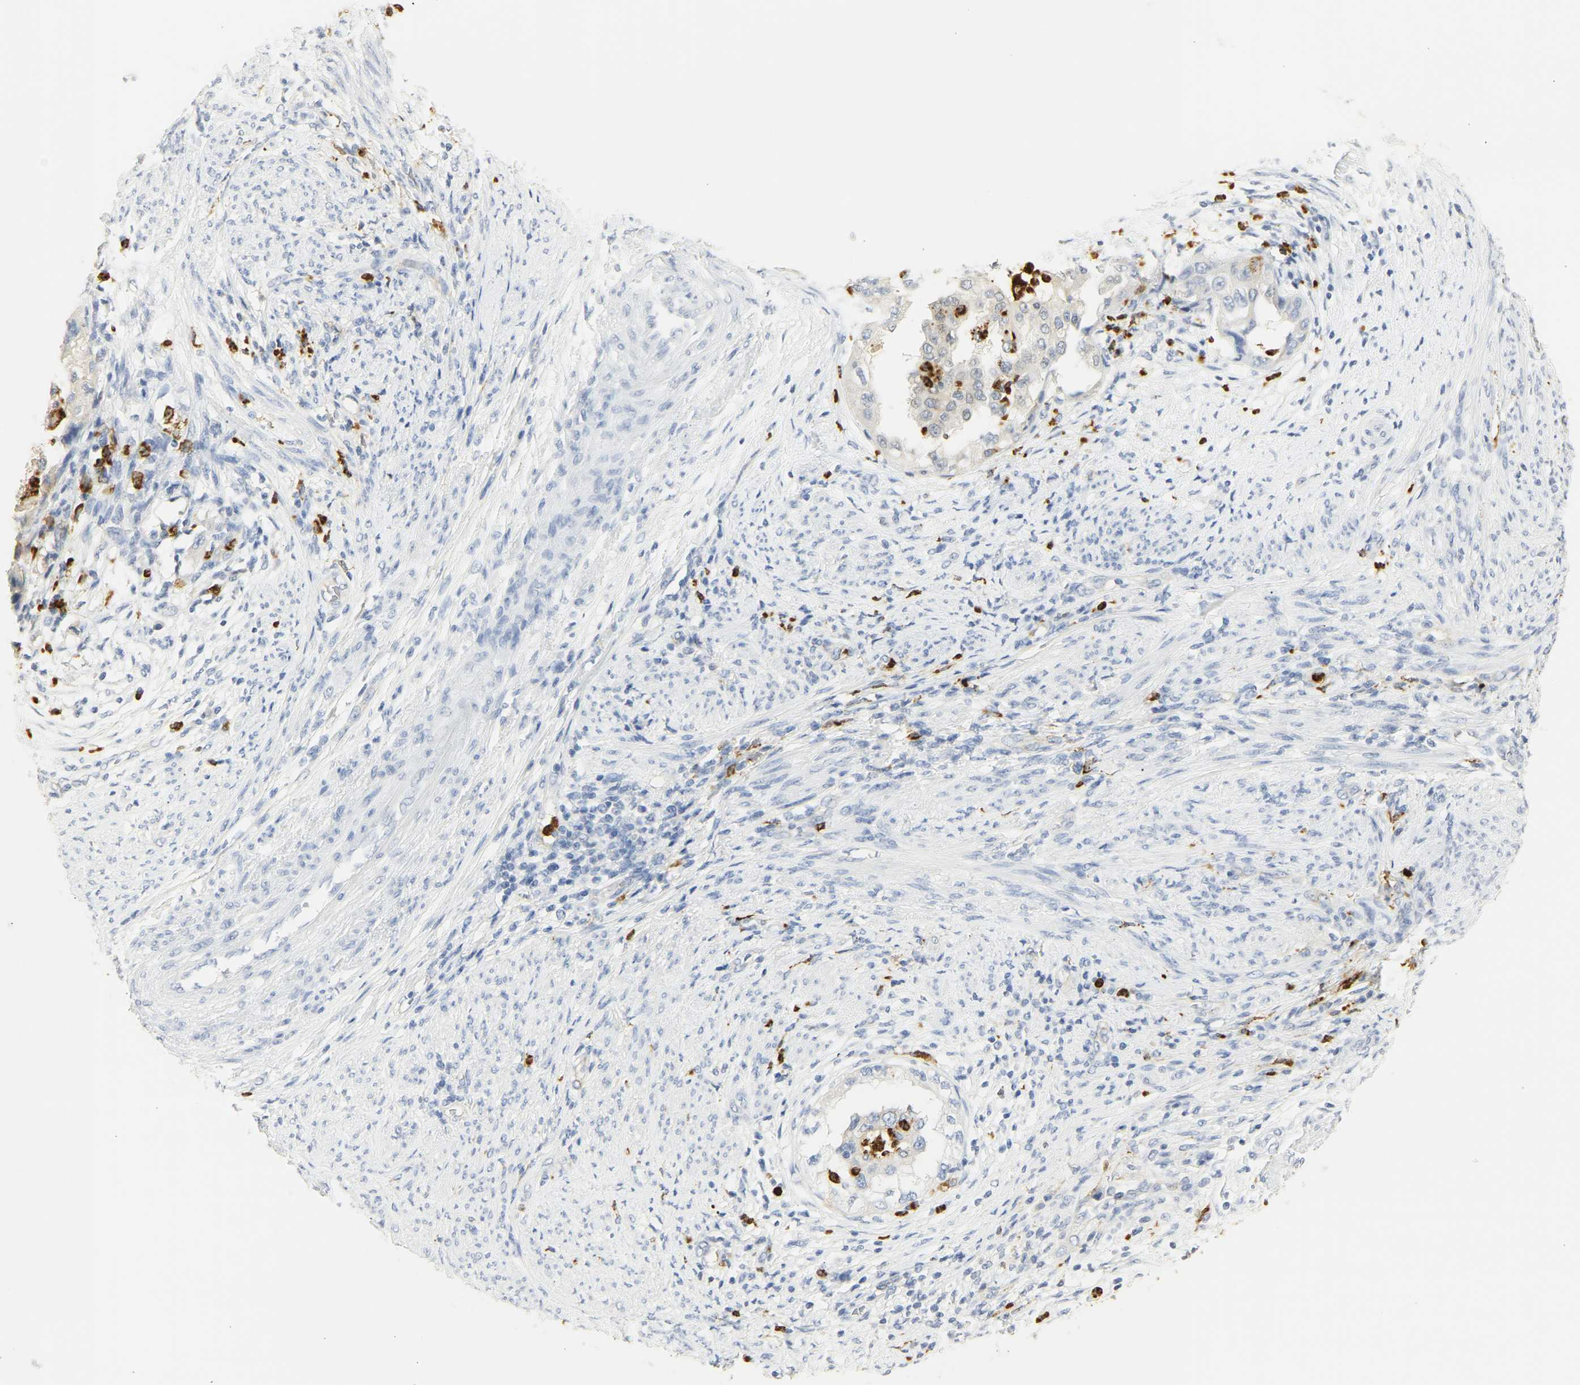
{"staining": {"intensity": "negative", "quantity": "none", "location": "none"}, "tissue": "endometrial cancer", "cell_type": "Tumor cells", "image_type": "cancer", "snomed": [{"axis": "morphology", "description": "Adenocarcinoma, NOS"}, {"axis": "topography", "description": "Endometrium"}], "caption": "Immunohistochemistry micrograph of neoplastic tissue: human endometrial cancer stained with DAB demonstrates no significant protein positivity in tumor cells. The staining is performed using DAB (3,3'-diaminobenzidine) brown chromogen with nuclei counter-stained in using hematoxylin.", "gene": "CEACAM5", "patient": {"sex": "female", "age": 85}}